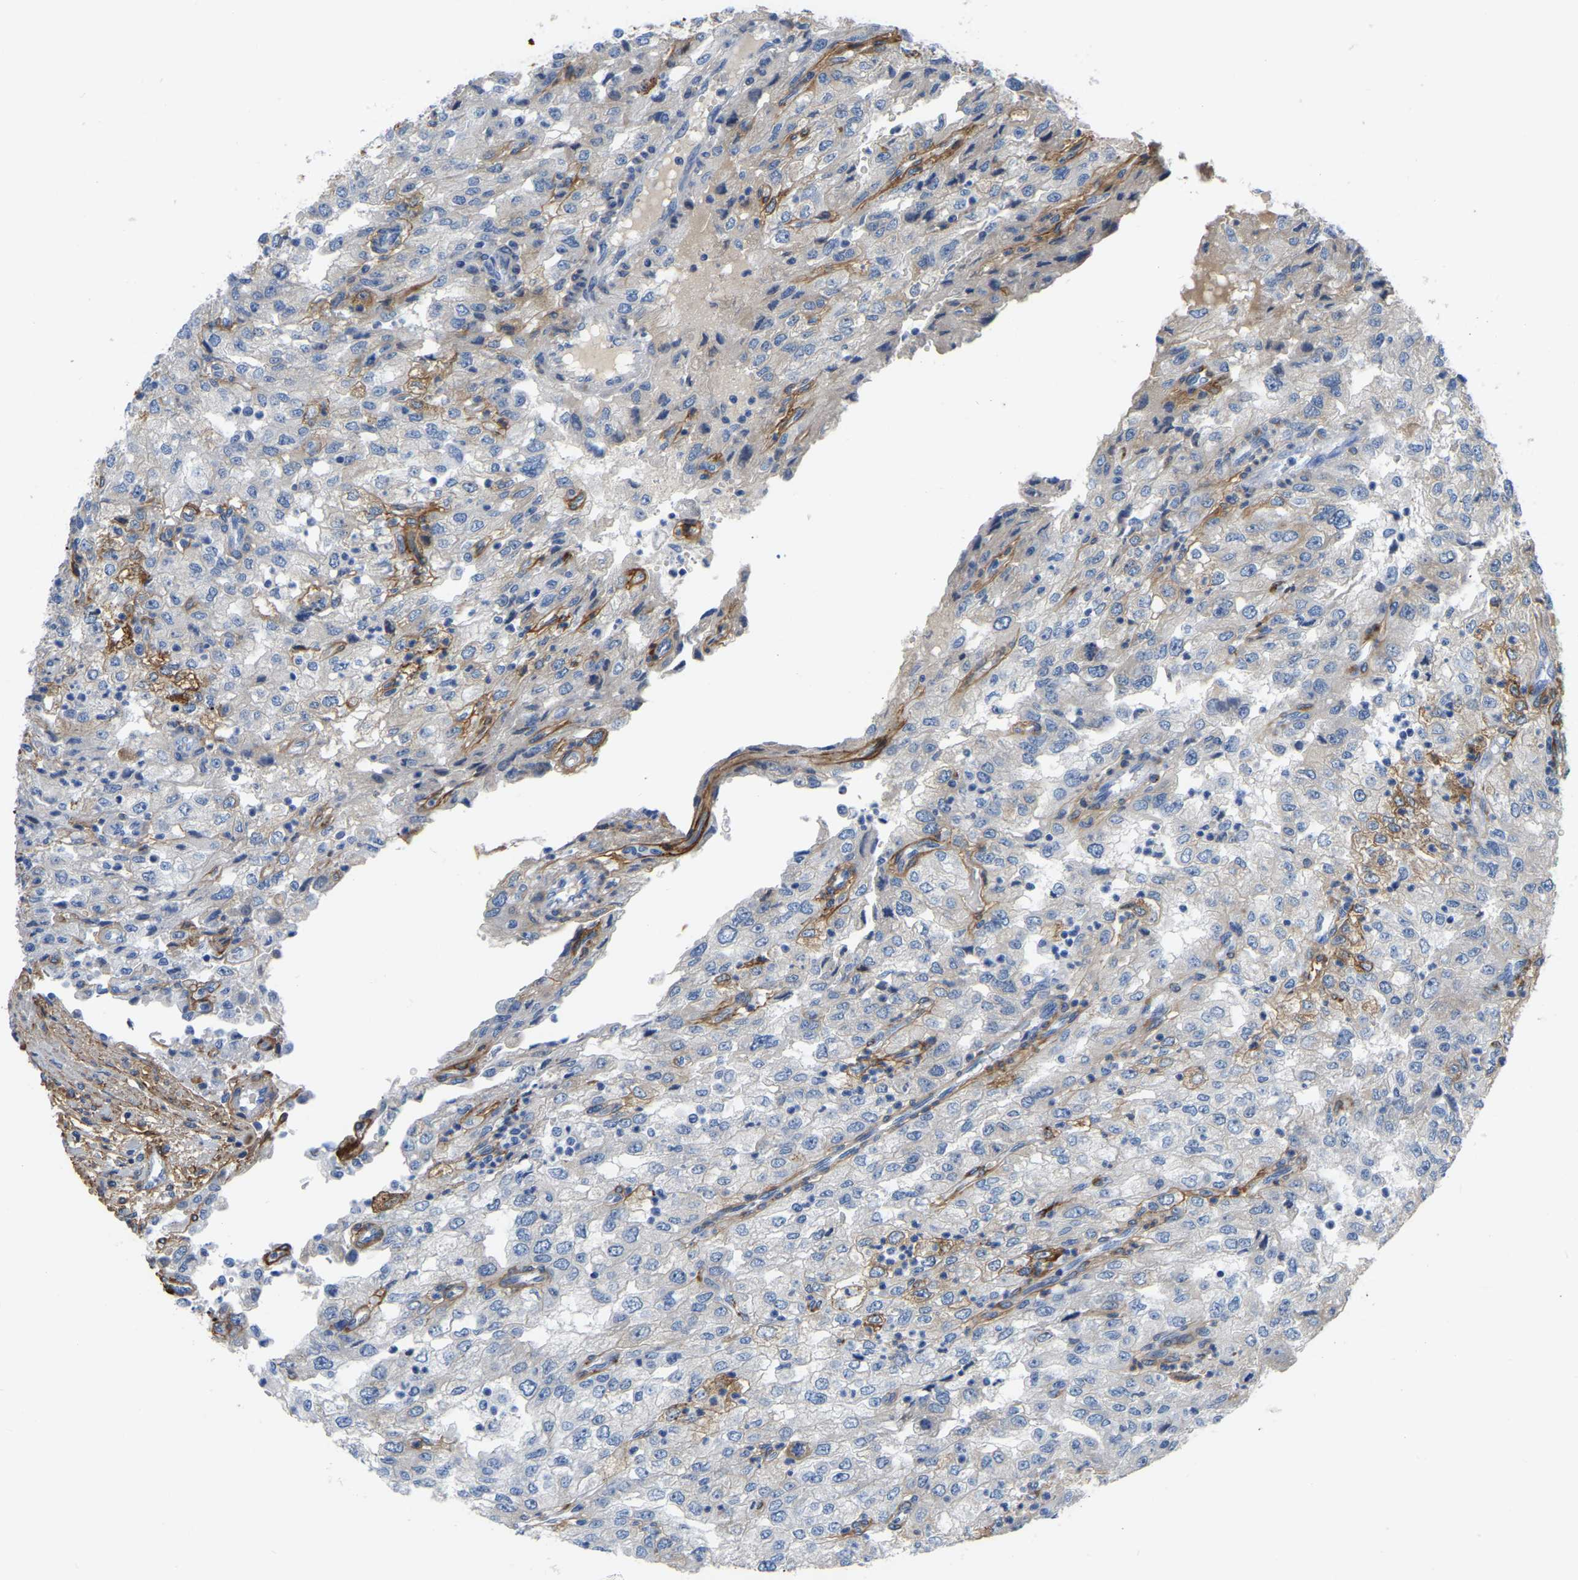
{"staining": {"intensity": "negative", "quantity": "none", "location": "none"}, "tissue": "renal cancer", "cell_type": "Tumor cells", "image_type": "cancer", "snomed": [{"axis": "morphology", "description": "Adenocarcinoma, NOS"}, {"axis": "topography", "description": "Kidney"}], "caption": "Renal cancer (adenocarcinoma) was stained to show a protein in brown. There is no significant positivity in tumor cells.", "gene": "COL6A1", "patient": {"sex": "female", "age": 54}}